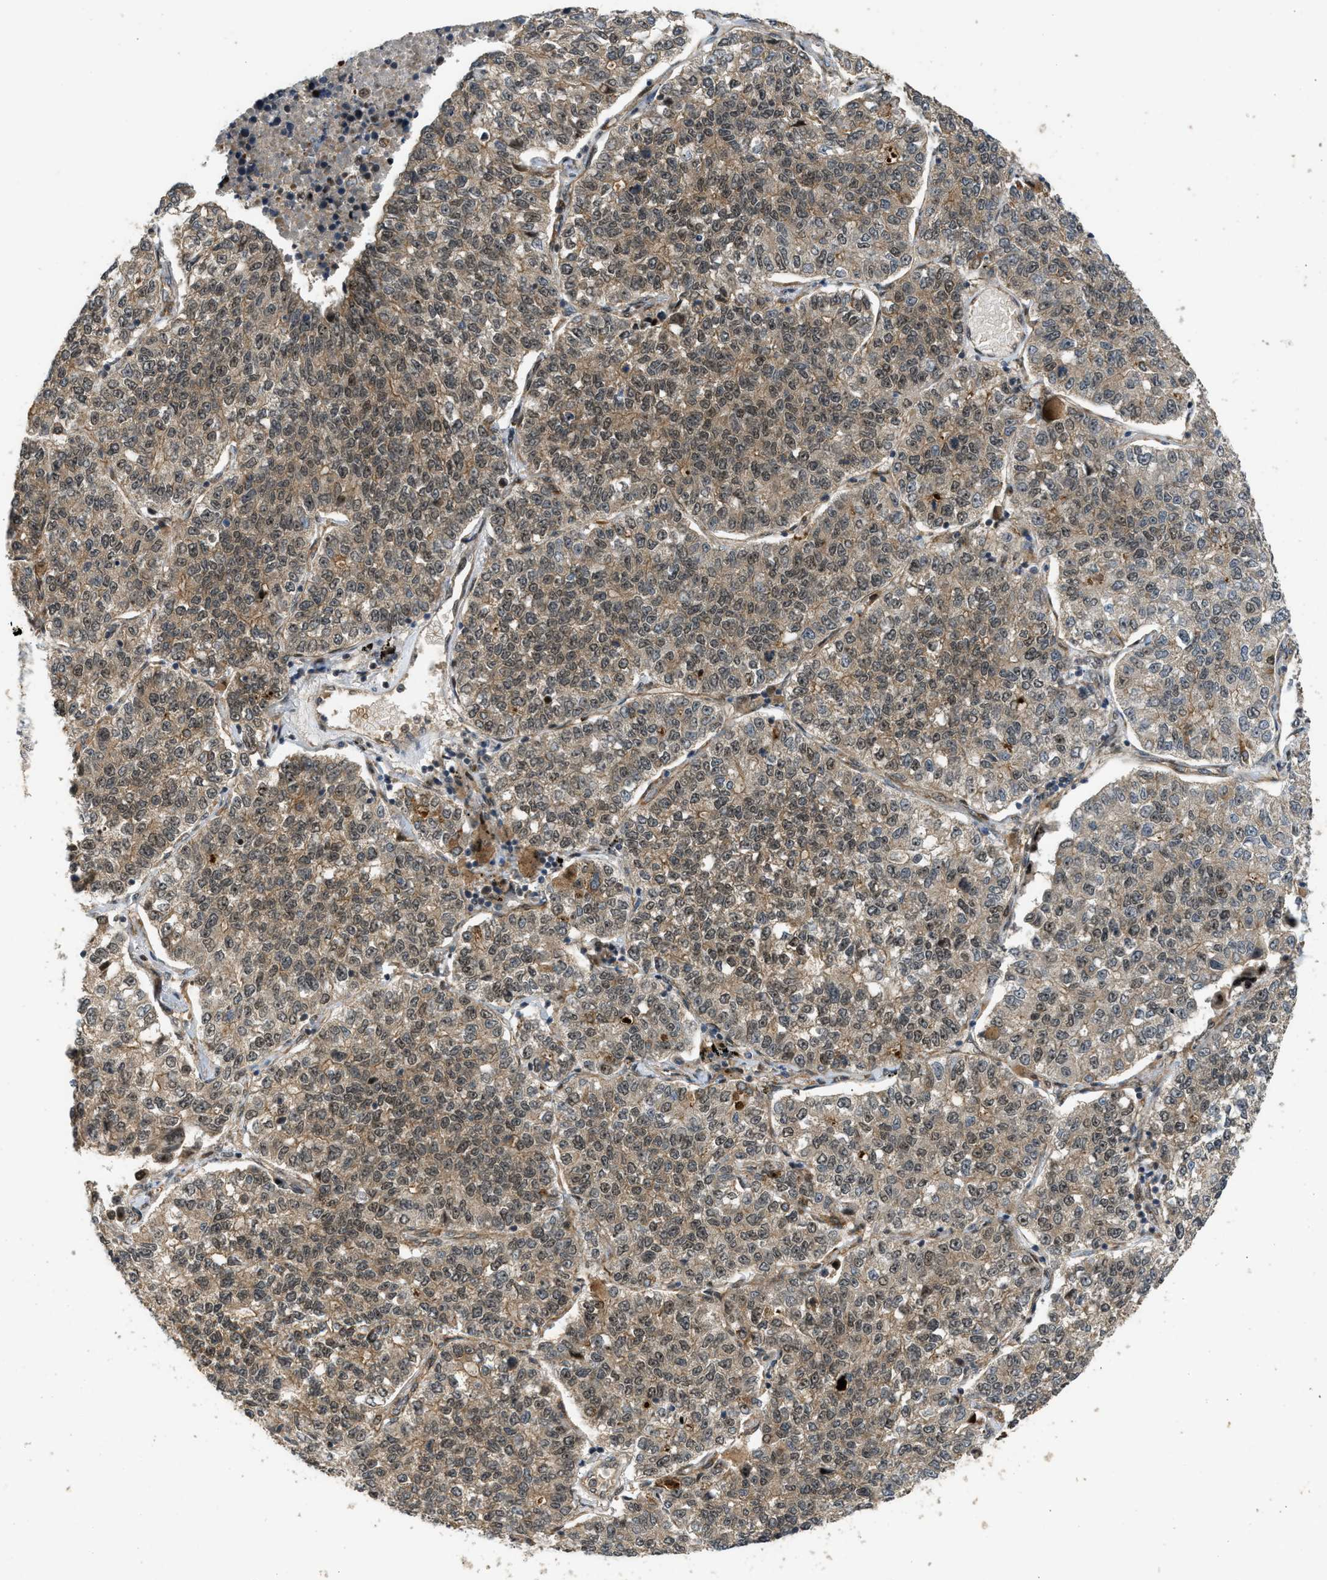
{"staining": {"intensity": "weak", "quantity": ">75%", "location": "cytoplasmic/membranous,nuclear"}, "tissue": "lung cancer", "cell_type": "Tumor cells", "image_type": "cancer", "snomed": [{"axis": "morphology", "description": "Adenocarcinoma, NOS"}, {"axis": "topography", "description": "Lung"}], "caption": "A low amount of weak cytoplasmic/membranous and nuclear expression is appreciated in approximately >75% of tumor cells in lung adenocarcinoma tissue.", "gene": "GET1", "patient": {"sex": "male", "age": 49}}